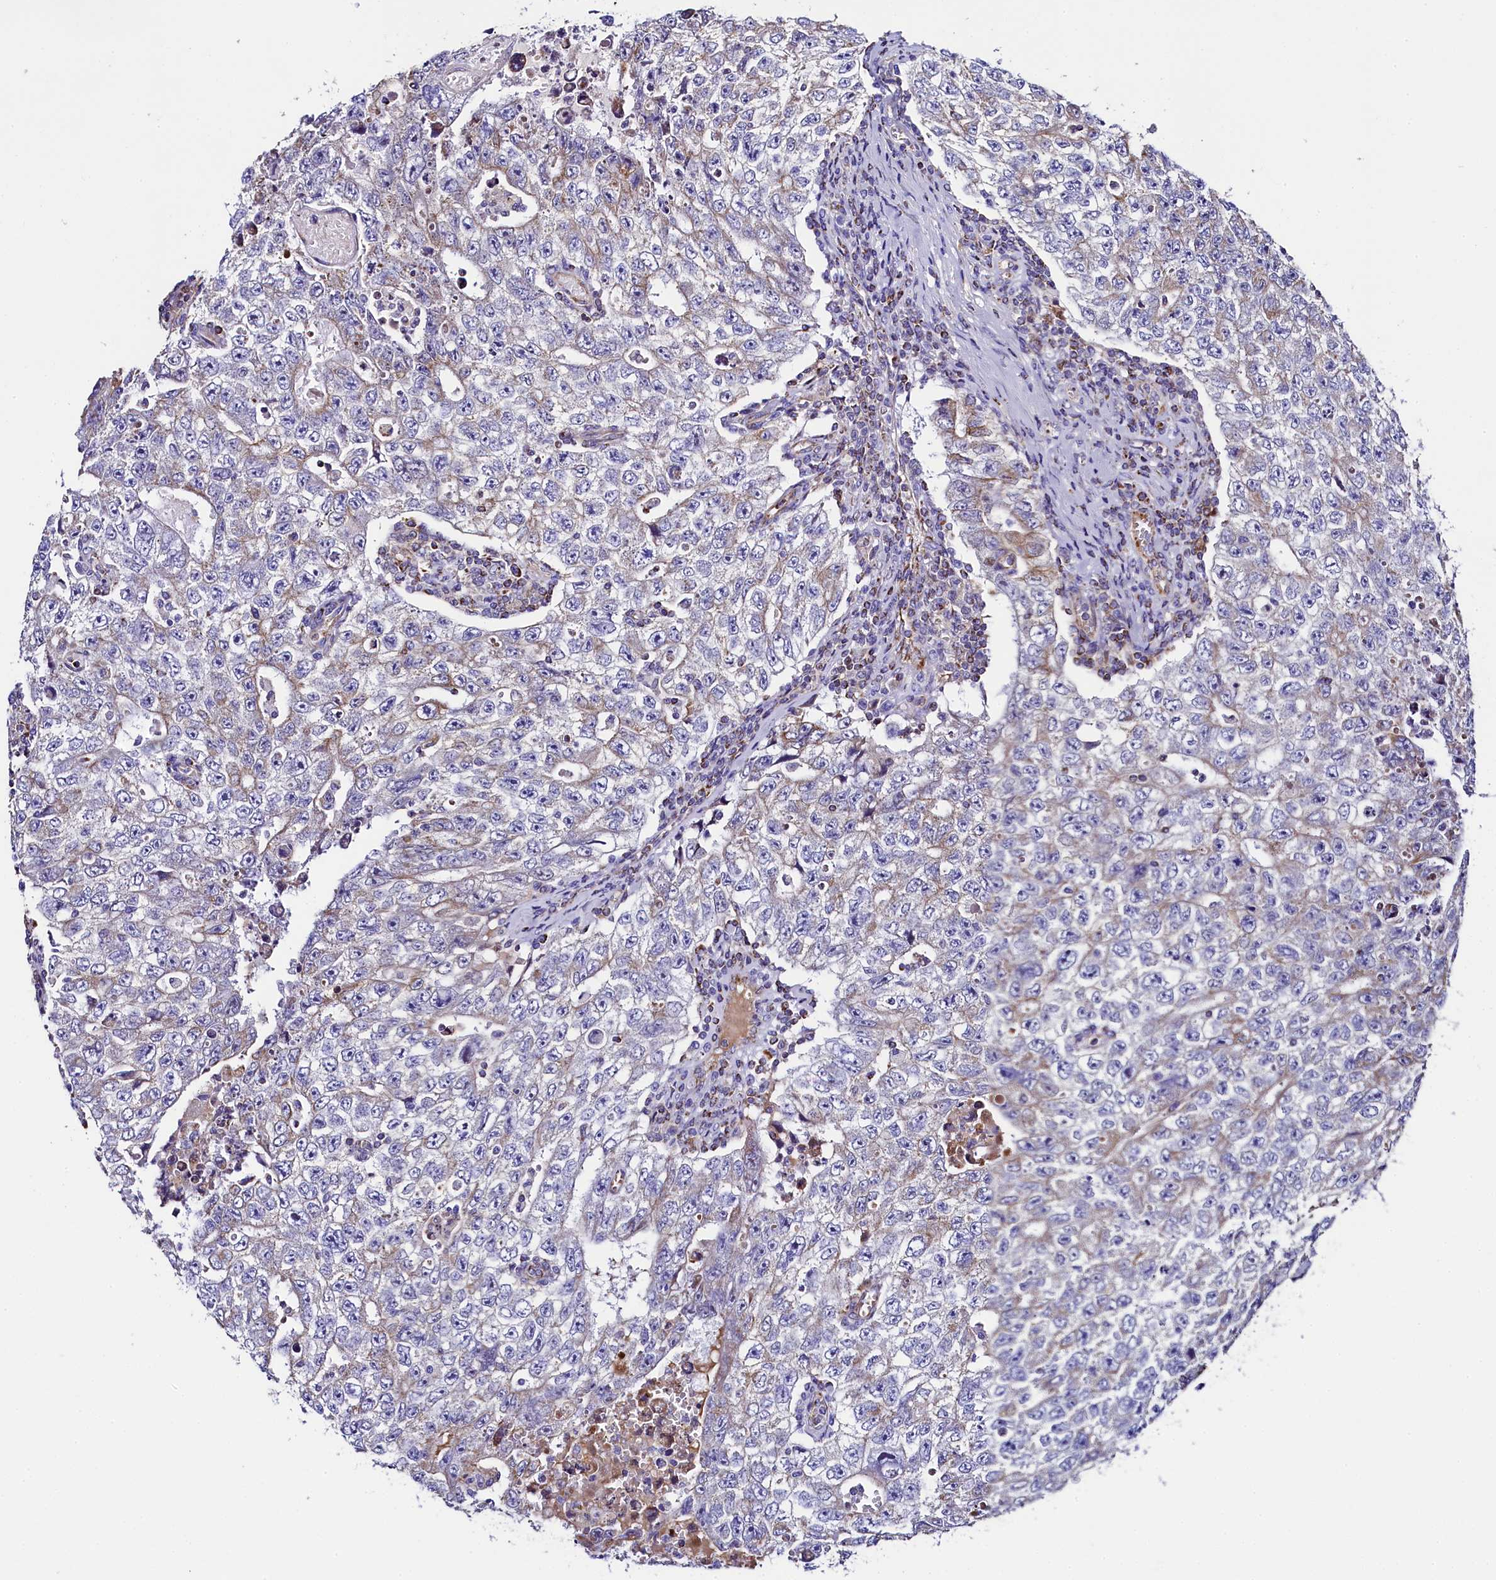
{"staining": {"intensity": "negative", "quantity": "none", "location": "none"}, "tissue": "testis cancer", "cell_type": "Tumor cells", "image_type": "cancer", "snomed": [{"axis": "morphology", "description": "Carcinoma, Embryonal, NOS"}, {"axis": "topography", "description": "Testis"}], "caption": "The photomicrograph displays no significant expression in tumor cells of embryonal carcinoma (testis). (DAB IHC with hematoxylin counter stain).", "gene": "CLYBL", "patient": {"sex": "male", "age": 17}}